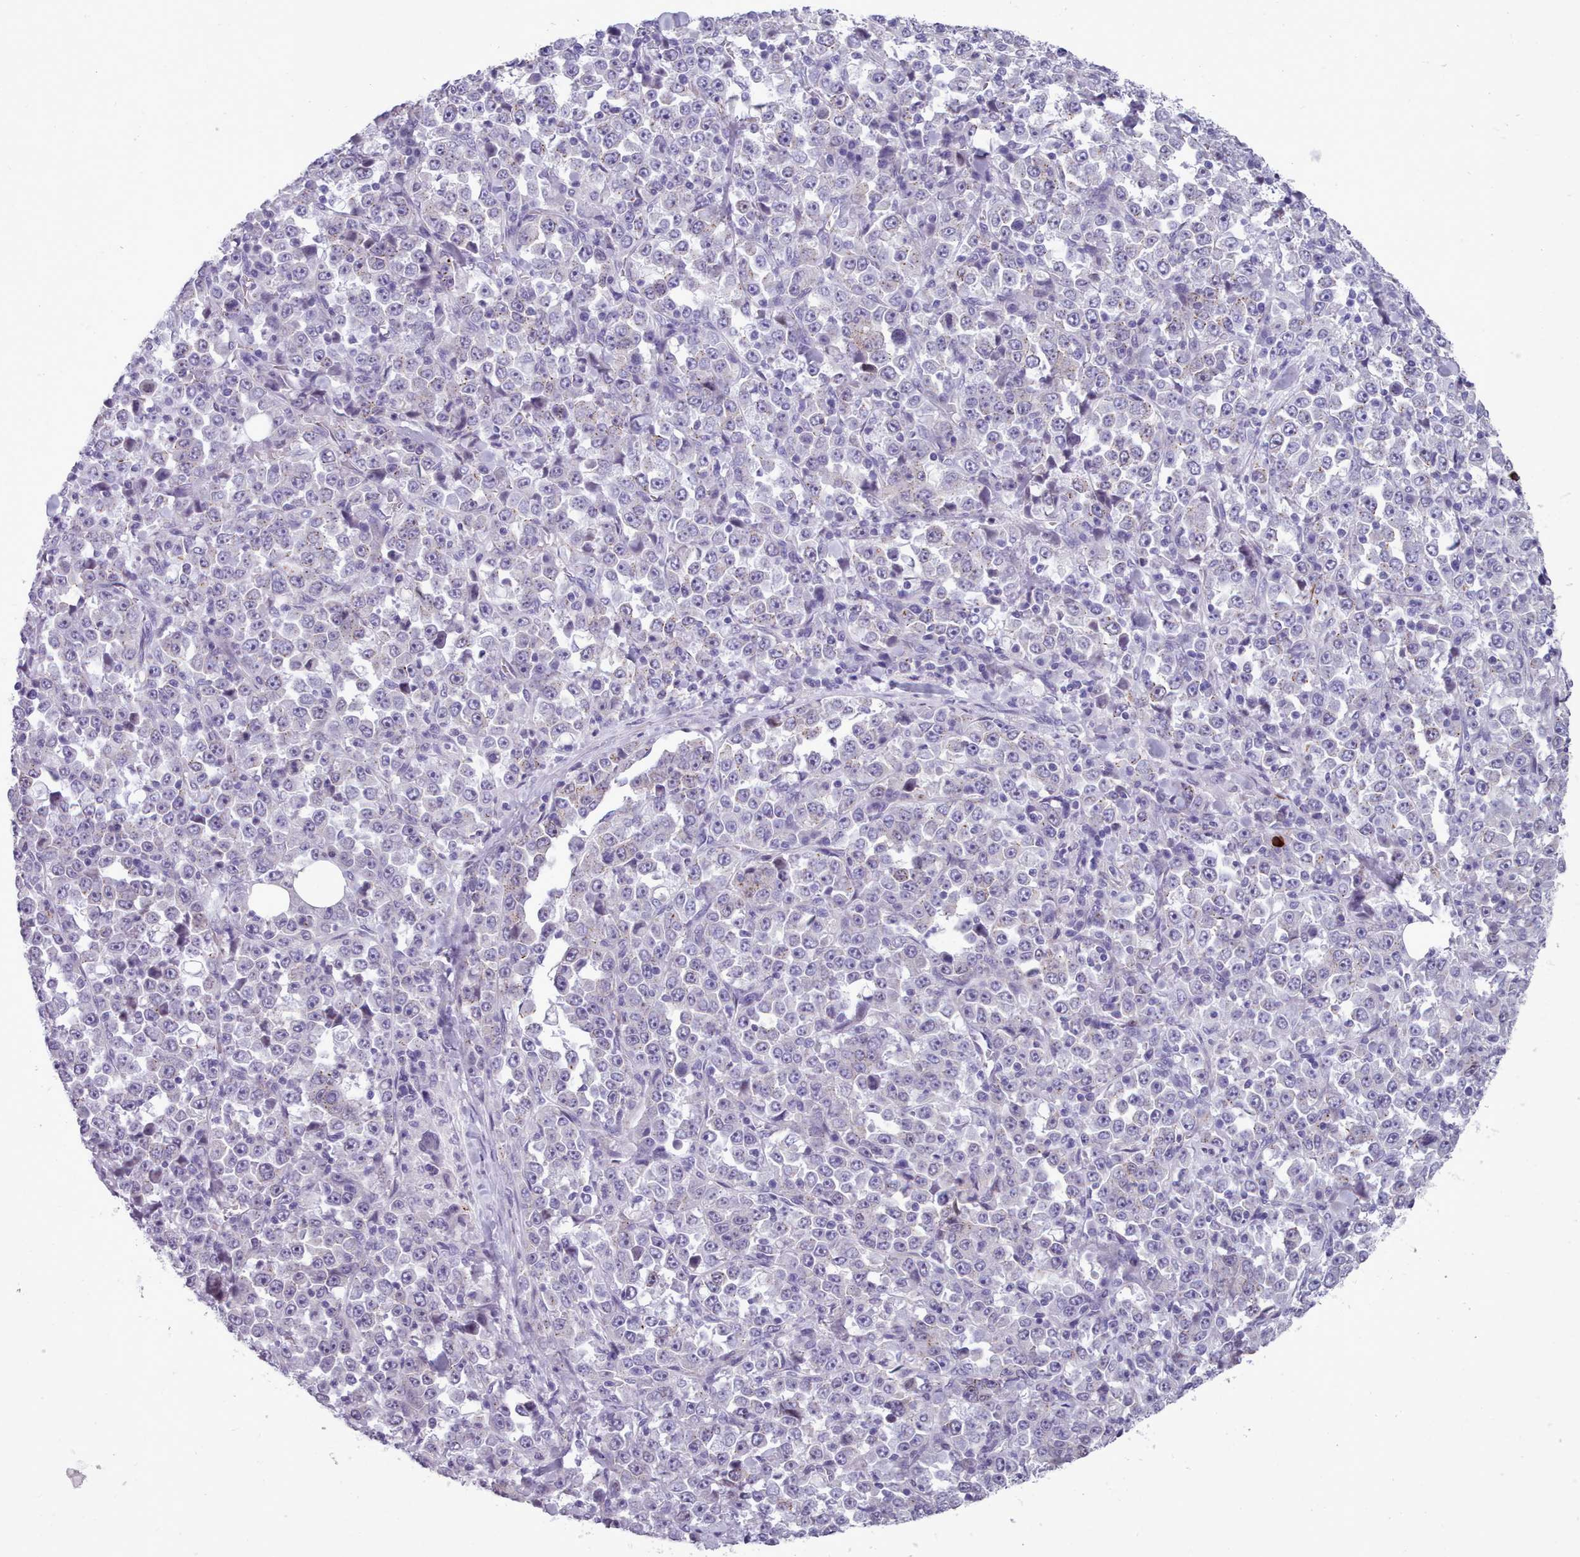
{"staining": {"intensity": "negative", "quantity": "none", "location": "none"}, "tissue": "stomach cancer", "cell_type": "Tumor cells", "image_type": "cancer", "snomed": [{"axis": "morphology", "description": "Normal tissue, NOS"}, {"axis": "morphology", "description": "Adenocarcinoma, NOS"}, {"axis": "topography", "description": "Stomach, upper"}, {"axis": "topography", "description": "Stomach"}], "caption": "This is a photomicrograph of IHC staining of stomach cancer, which shows no staining in tumor cells. The staining was performed using DAB (3,3'-diaminobenzidine) to visualize the protein expression in brown, while the nuclei were stained in blue with hematoxylin (Magnification: 20x).", "gene": "KCNT2", "patient": {"sex": "male", "age": 59}}